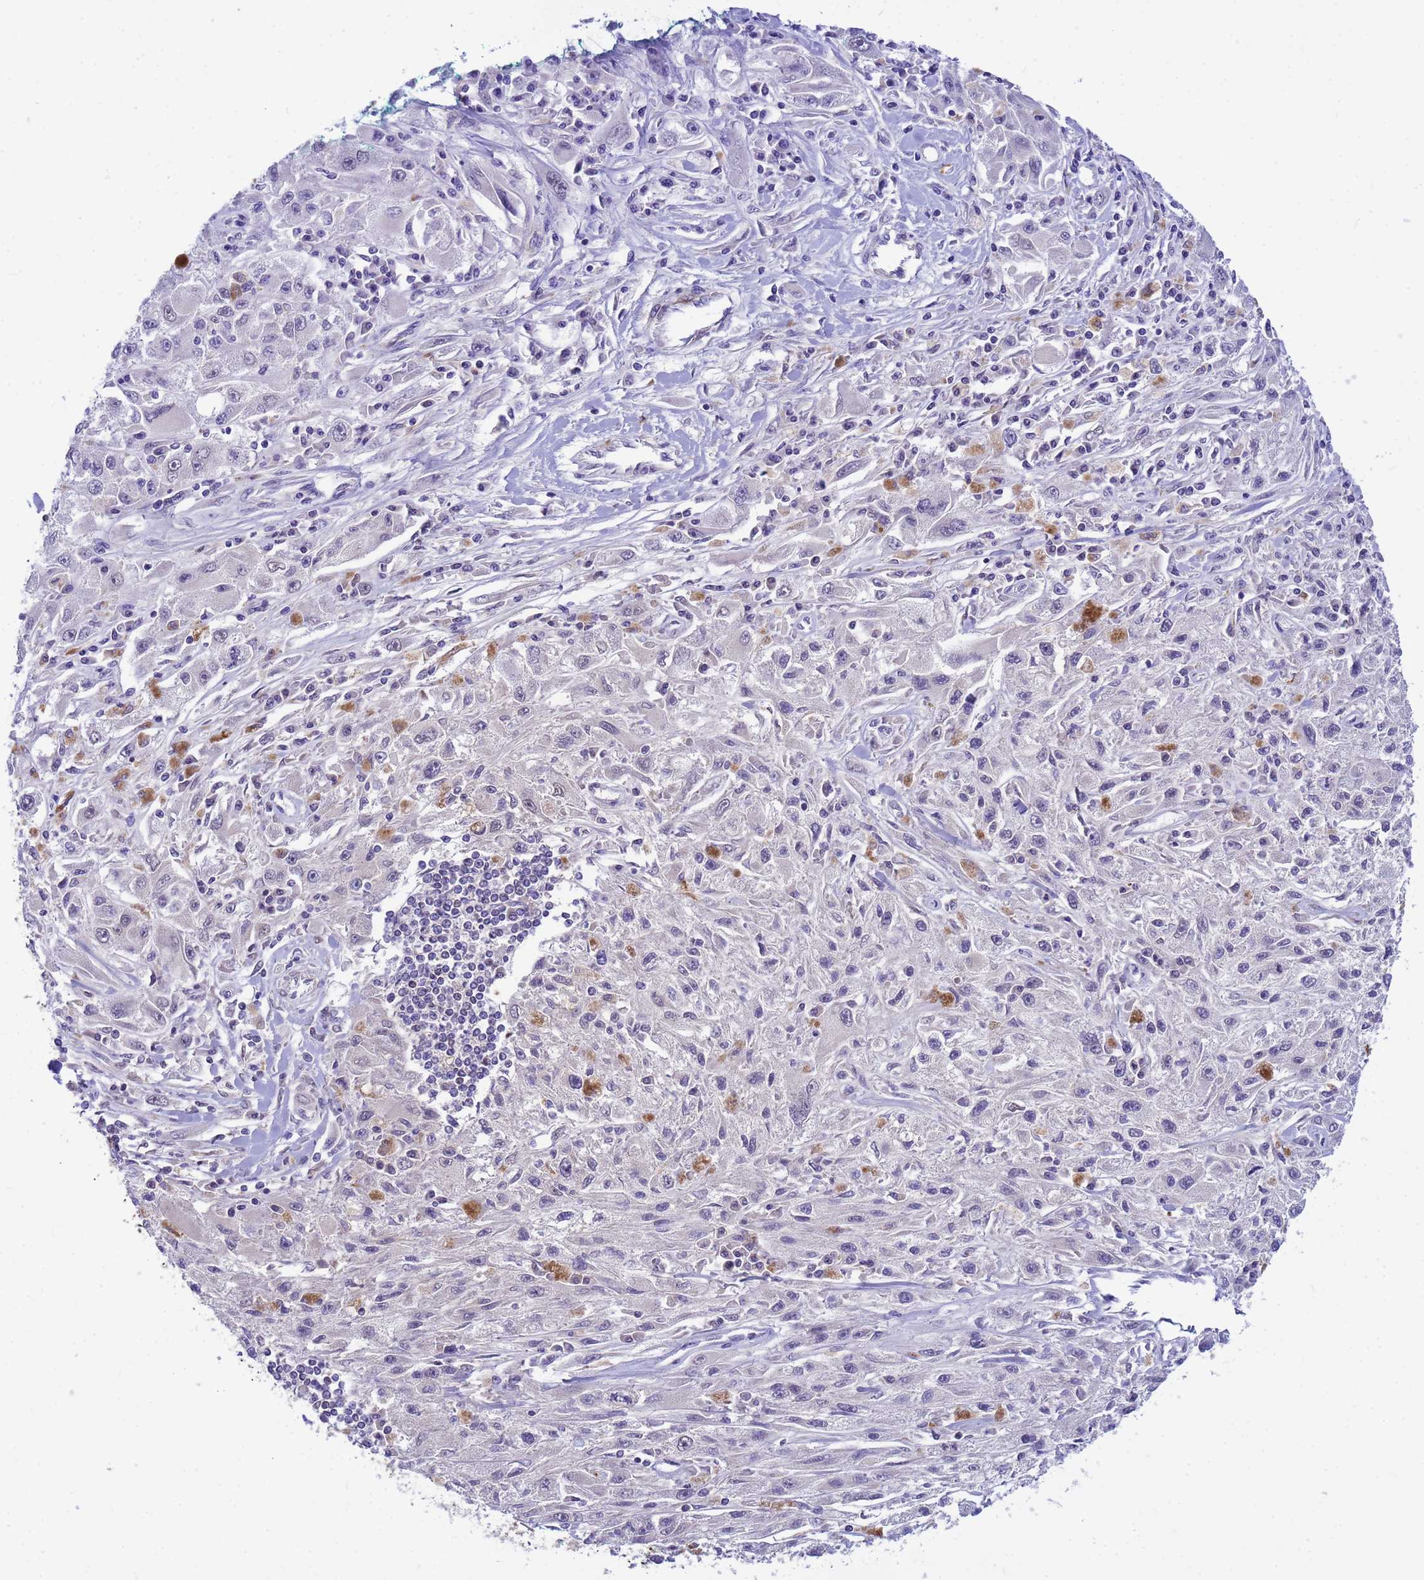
{"staining": {"intensity": "negative", "quantity": "none", "location": "none"}, "tissue": "melanoma", "cell_type": "Tumor cells", "image_type": "cancer", "snomed": [{"axis": "morphology", "description": "Malignant melanoma, Metastatic site"}, {"axis": "topography", "description": "Skin"}], "caption": "DAB immunohistochemical staining of malignant melanoma (metastatic site) demonstrates no significant staining in tumor cells.", "gene": "ORM1", "patient": {"sex": "male", "age": 53}}